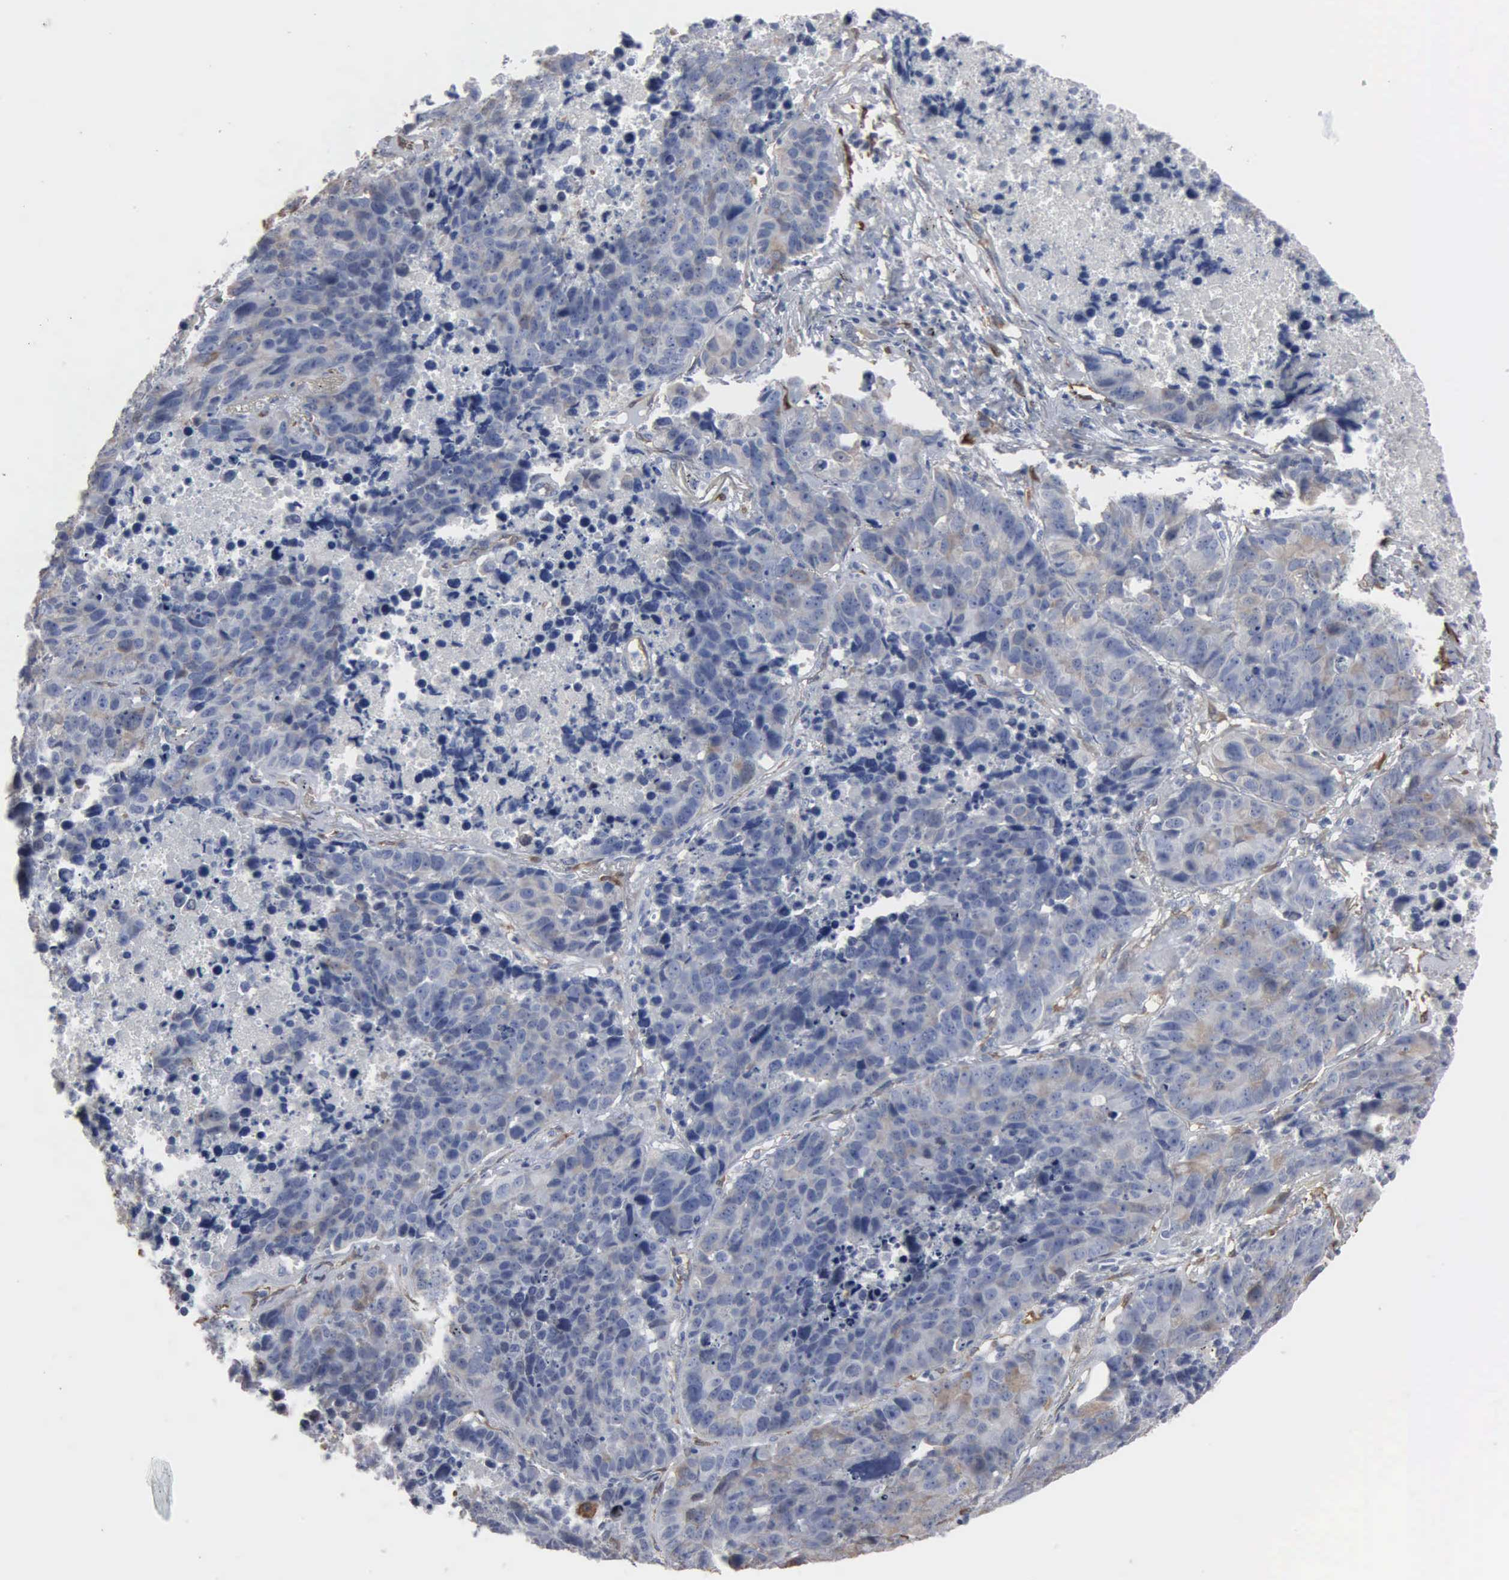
{"staining": {"intensity": "negative", "quantity": "none", "location": "none"}, "tissue": "lung cancer", "cell_type": "Tumor cells", "image_type": "cancer", "snomed": [{"axis": "morphology", "description": "Carcinoid, malignant, NOS"}, {"axis": "topography", "description": "Lung"}], "caption": "A photomicrograph of human carcinoid (malignant) (lung) is negative for staining in tumor cells.", "gene": "FSCN1", "patient": {"sex": "male", "age": 60}}